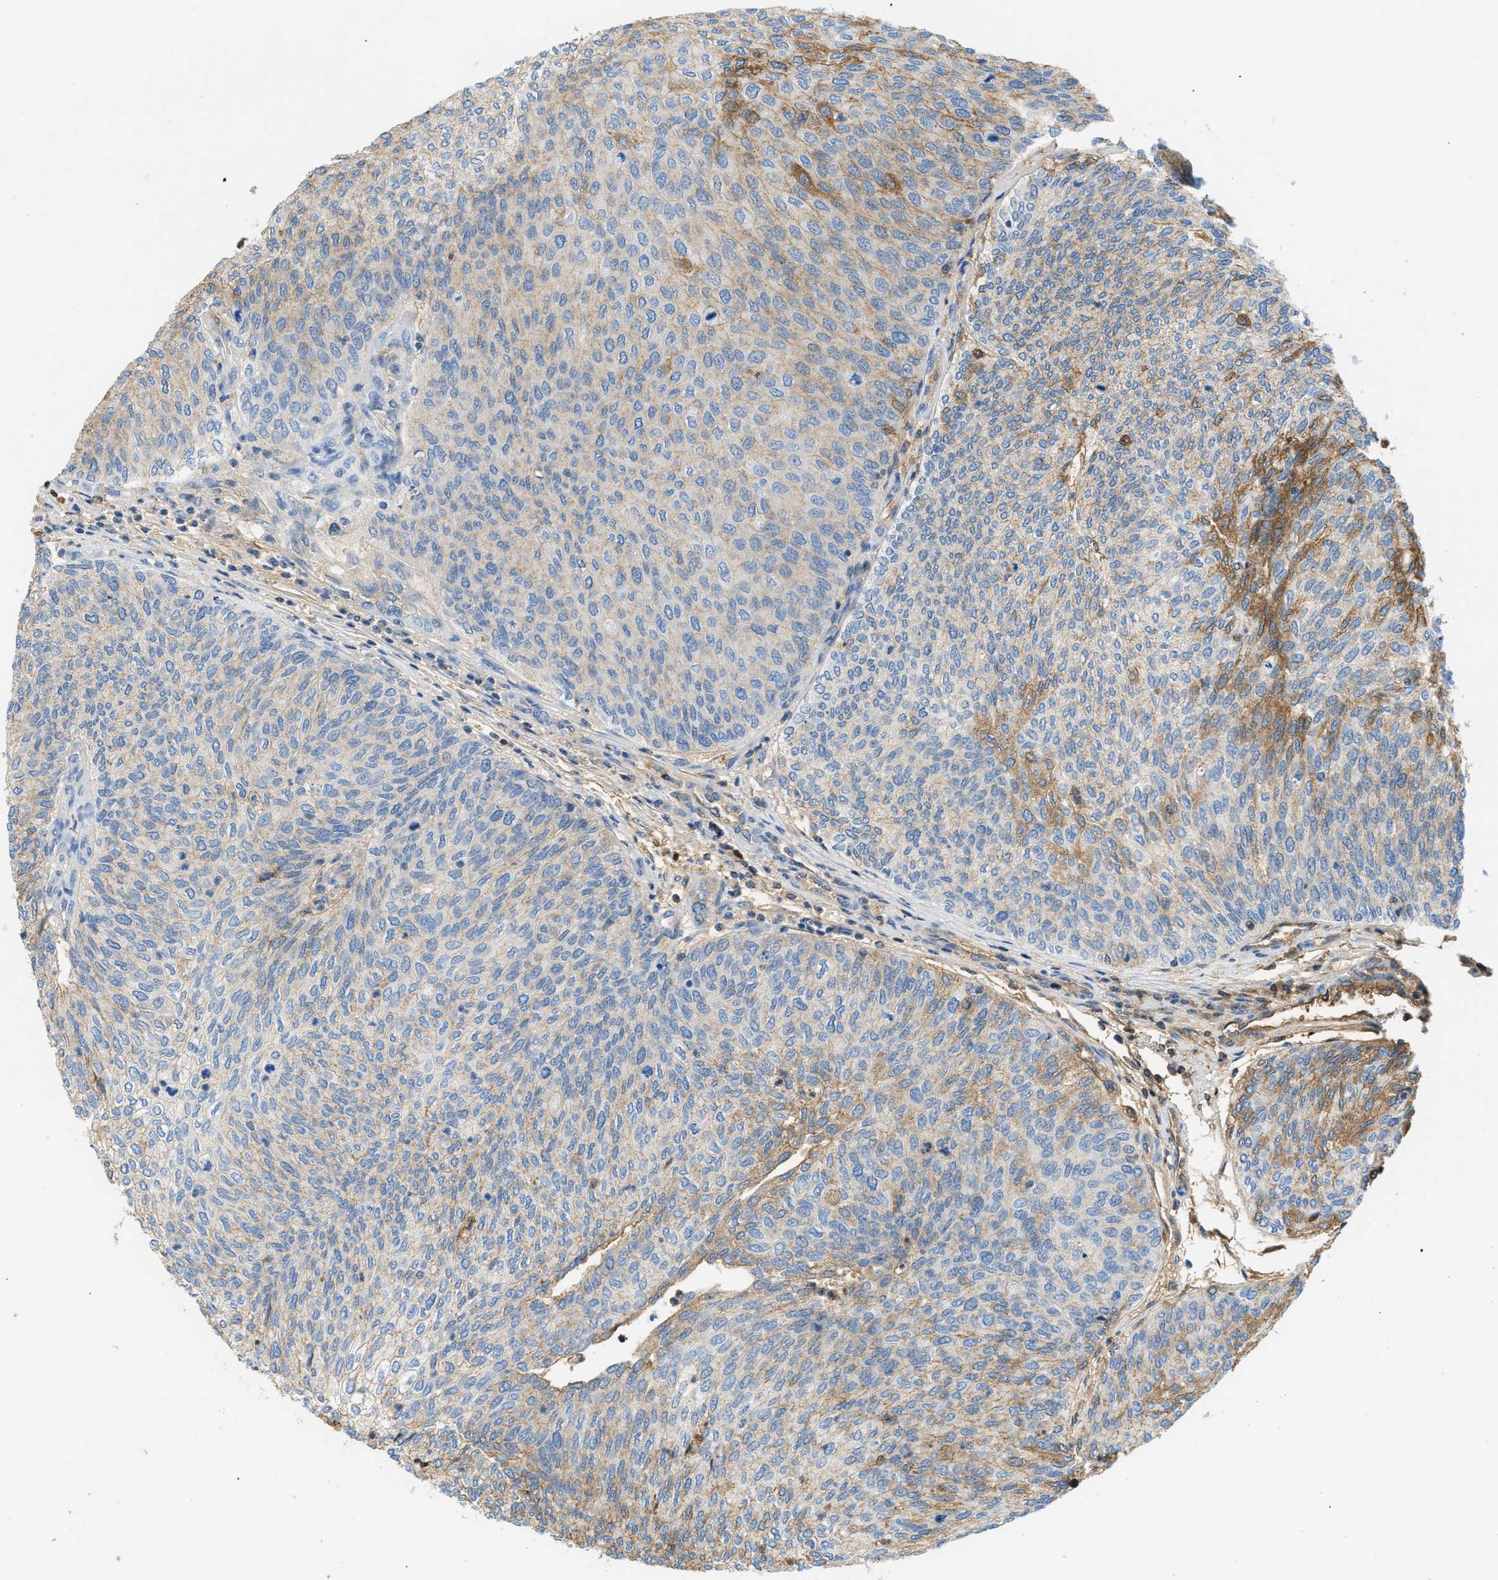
{"staining": {"intensity": "moderate", "quantity": "<25%", "location": "cytoplasmic/membranous"}, "tissue": "urothelial cancer", "cell_type": "Tumor cells", "image_type": "cancer", "snomed": [{"axis": "morphology", "description": "Urothelial carcinoma, Low grade"}, {"axis": "topography", "description": "Urinary bladder"}], "caption": "Low-grade urothelial carcinoma was stained to show a protein in brown. There is low levels of moderate cytoplasmic/membranous positivity in about <25% of tumor cells.", "gene": "CFI", "patient": {"sex": "female", "age": 79}}